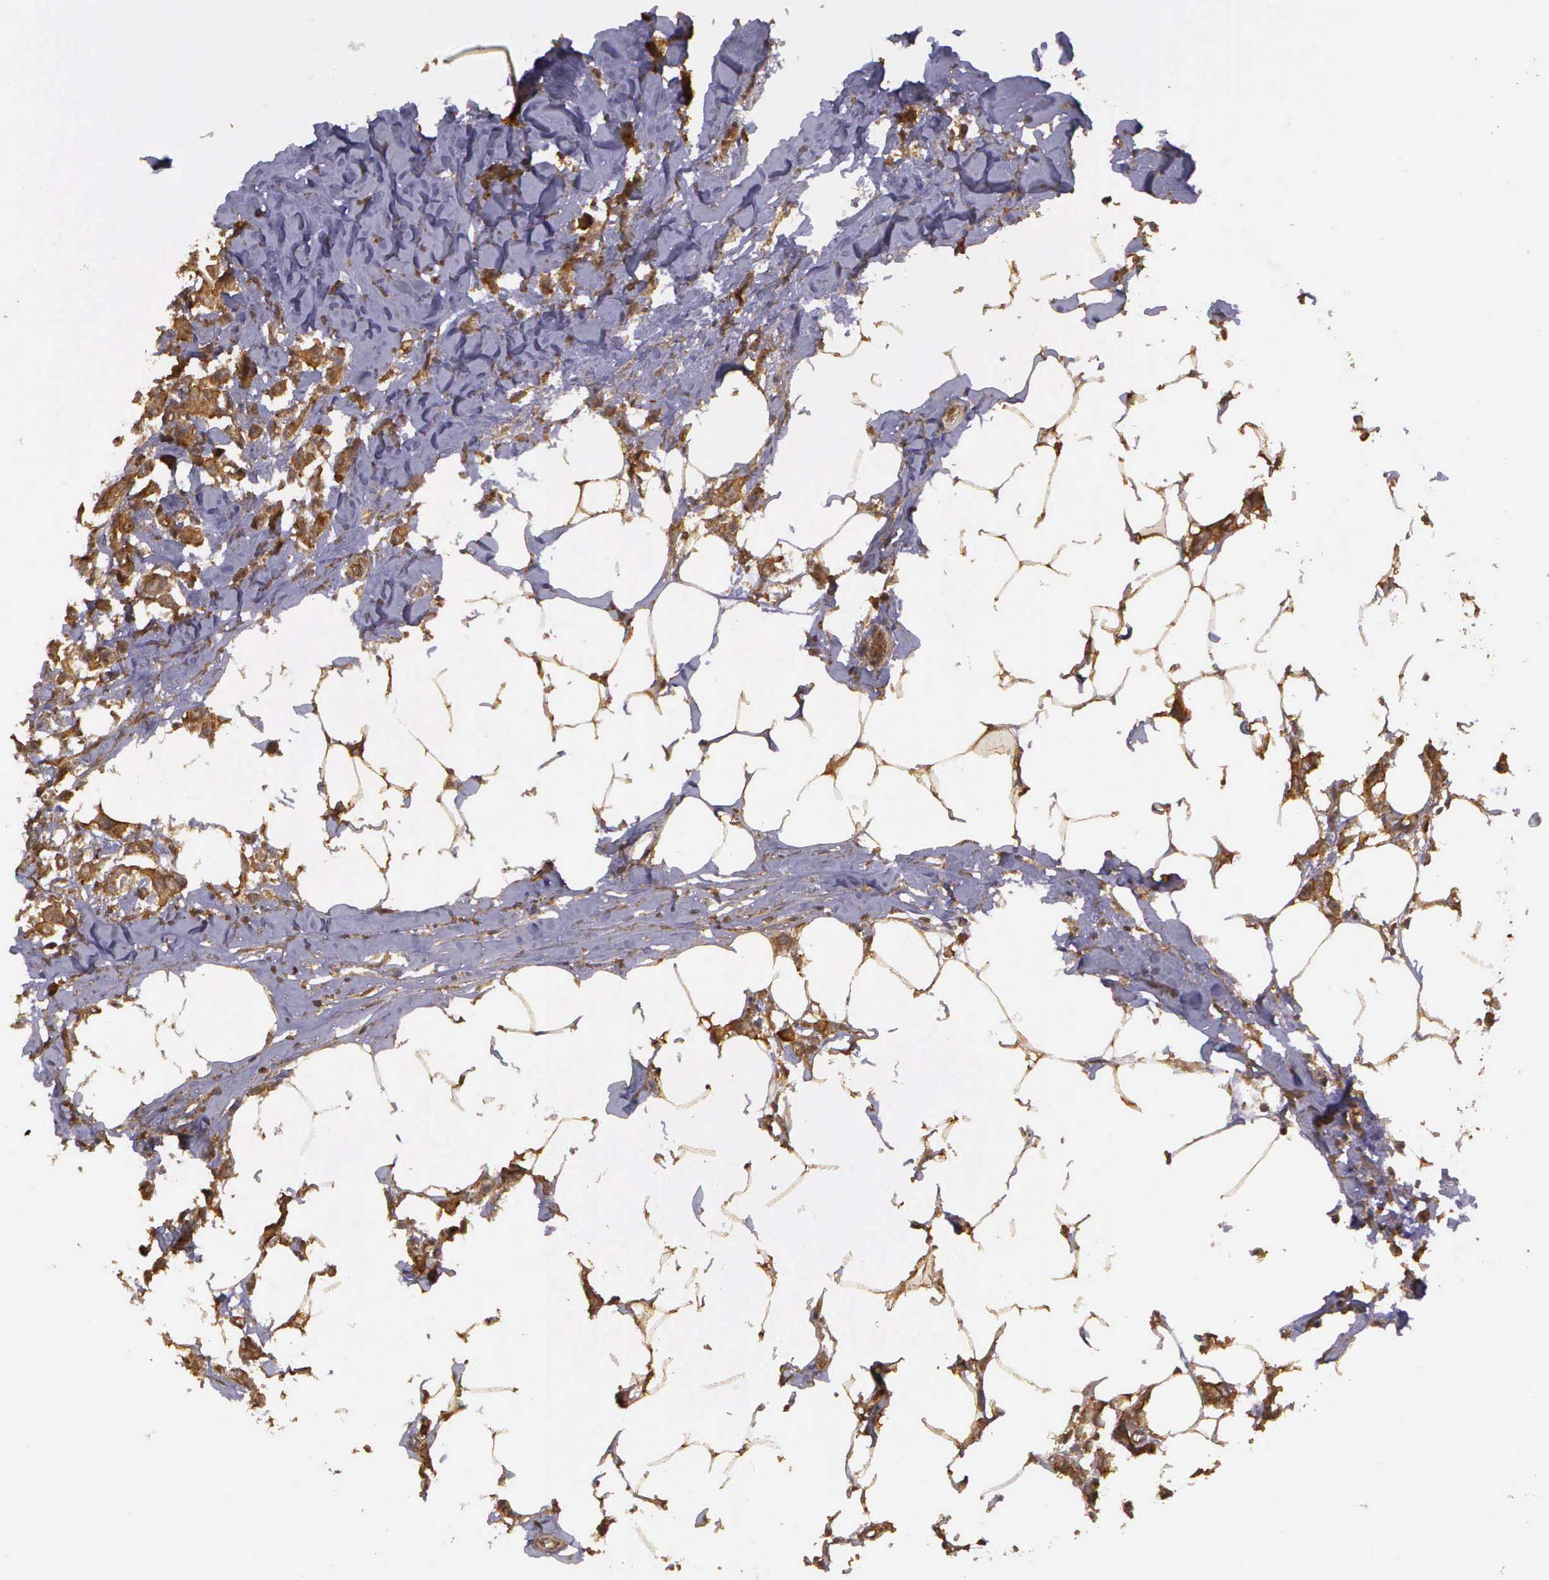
{"staining": {"intensity": "strong", "quantity": ">75%", "location": "cytoplasmic/membranous"}, "tissue": "breast cancer", "cell_type": "Tumor cells", "image_type": "cancer", "snomed": [{"axis": "morphology", "description": "Duct carcinoma"}, {"axis": "topography", "description": "Breast"}], "caption": "IHC micrograph of neoplastic tissue: human breast cancer (intraductal carcinoma) stained using IHC reveals high levels of strong protein expression localized specifically in the cytoplasmic/membranous of tumor cells, appearing as a cytoplasmic/membranous brown color.", "gene": "EIF5", "patient": {"sex": "female", "age": 84}}